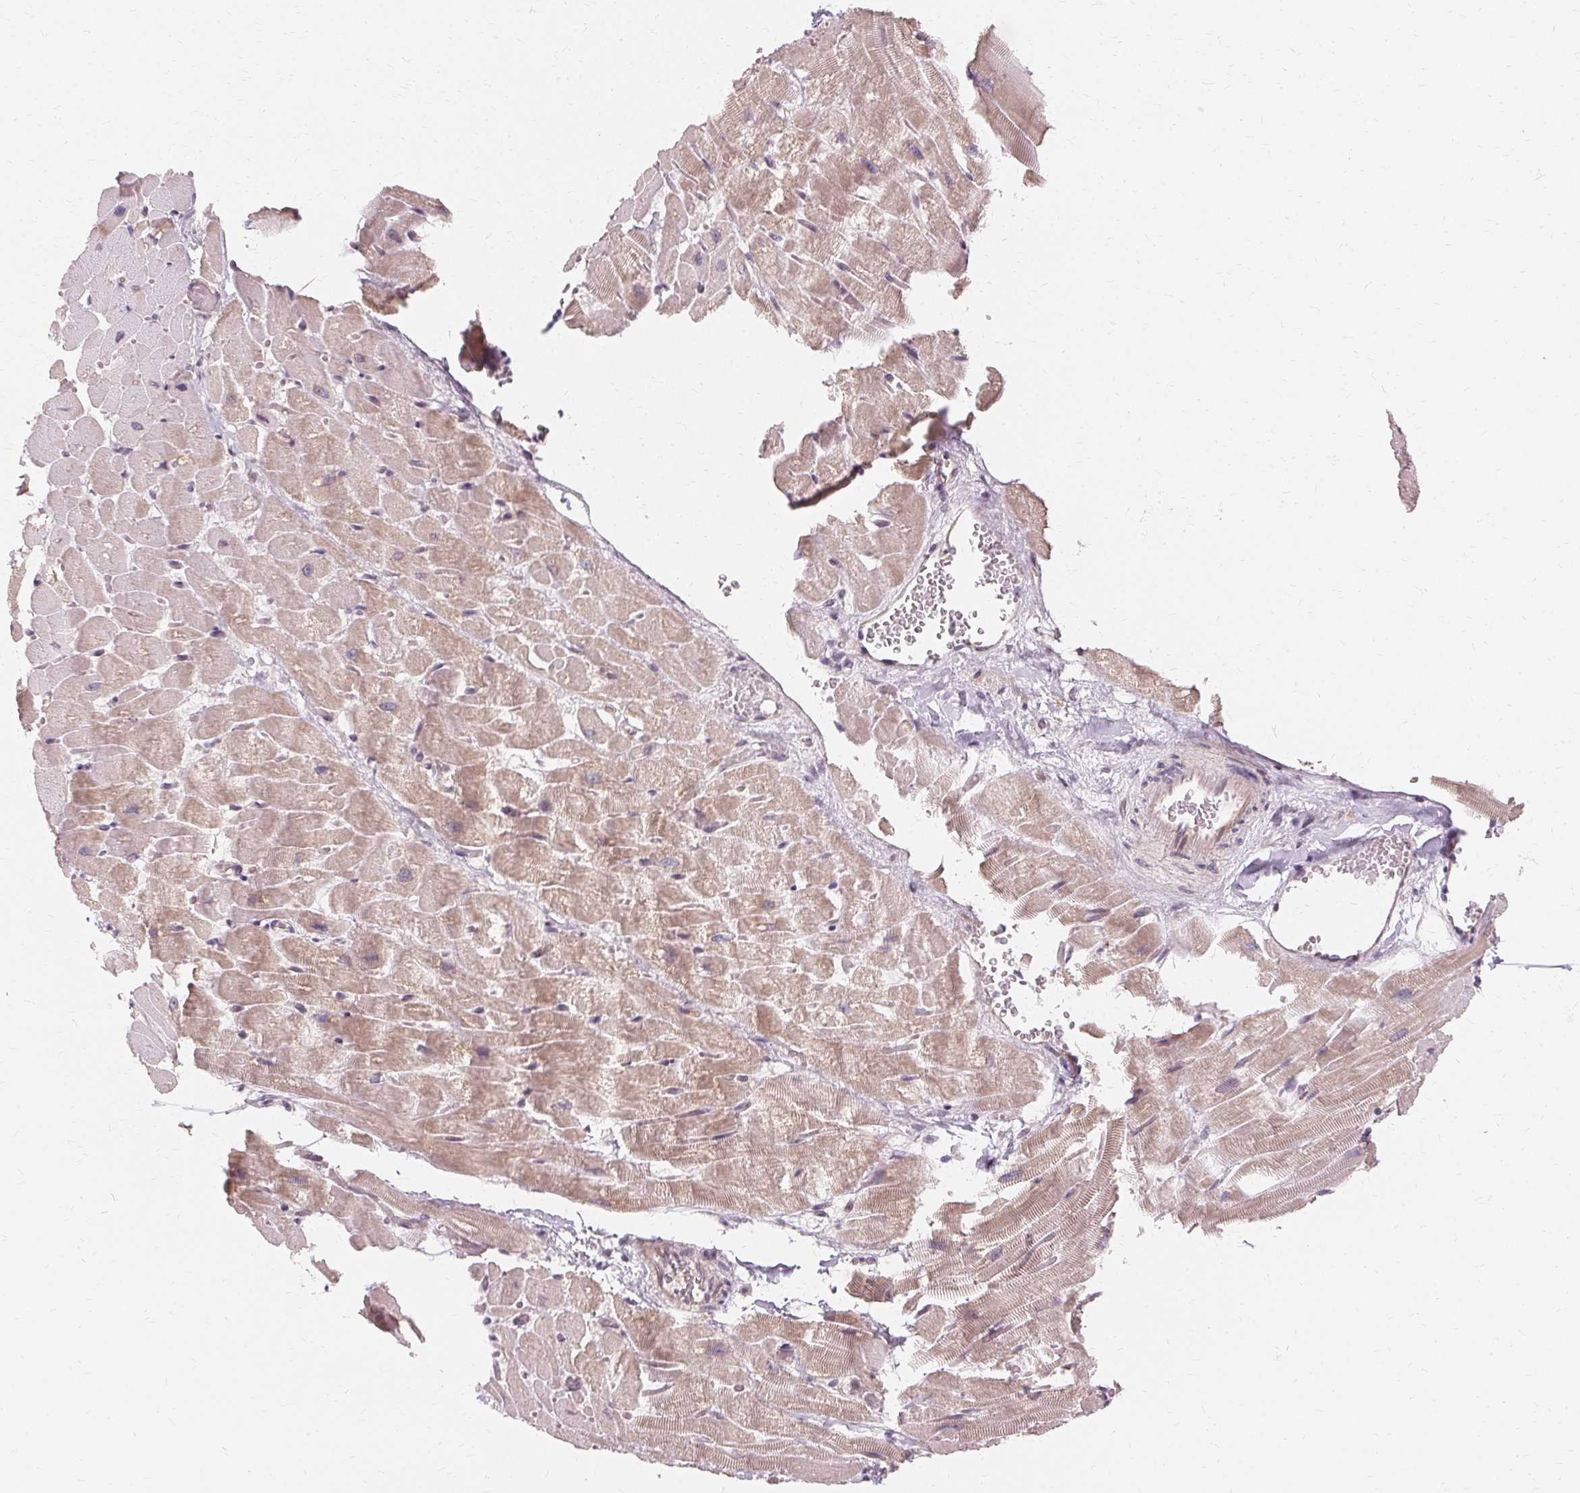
{"staining": {"intensity": "weak", "quantity": "25%-75%", "location": "cytoplasmic/membranous"}, "tissue": "heart muscle", "cell_type": "Cardiomyocytes", "image_type": "normal", "snomed": [{"axis": "morphology", "description": "Normal tissue, NOS"}, {"axis": "topography", "description": "Heart"}], "caption": "IHC of unremarkable human heart muscle demonstrates low levels of weak cytoplasmic/membranous positivity in about 25%-75% of cardiomyocytes. (IHC, brightfield microscopy, high magnification).", "gene": "USP8", "patient": {"sex": "male", "age": 37}}